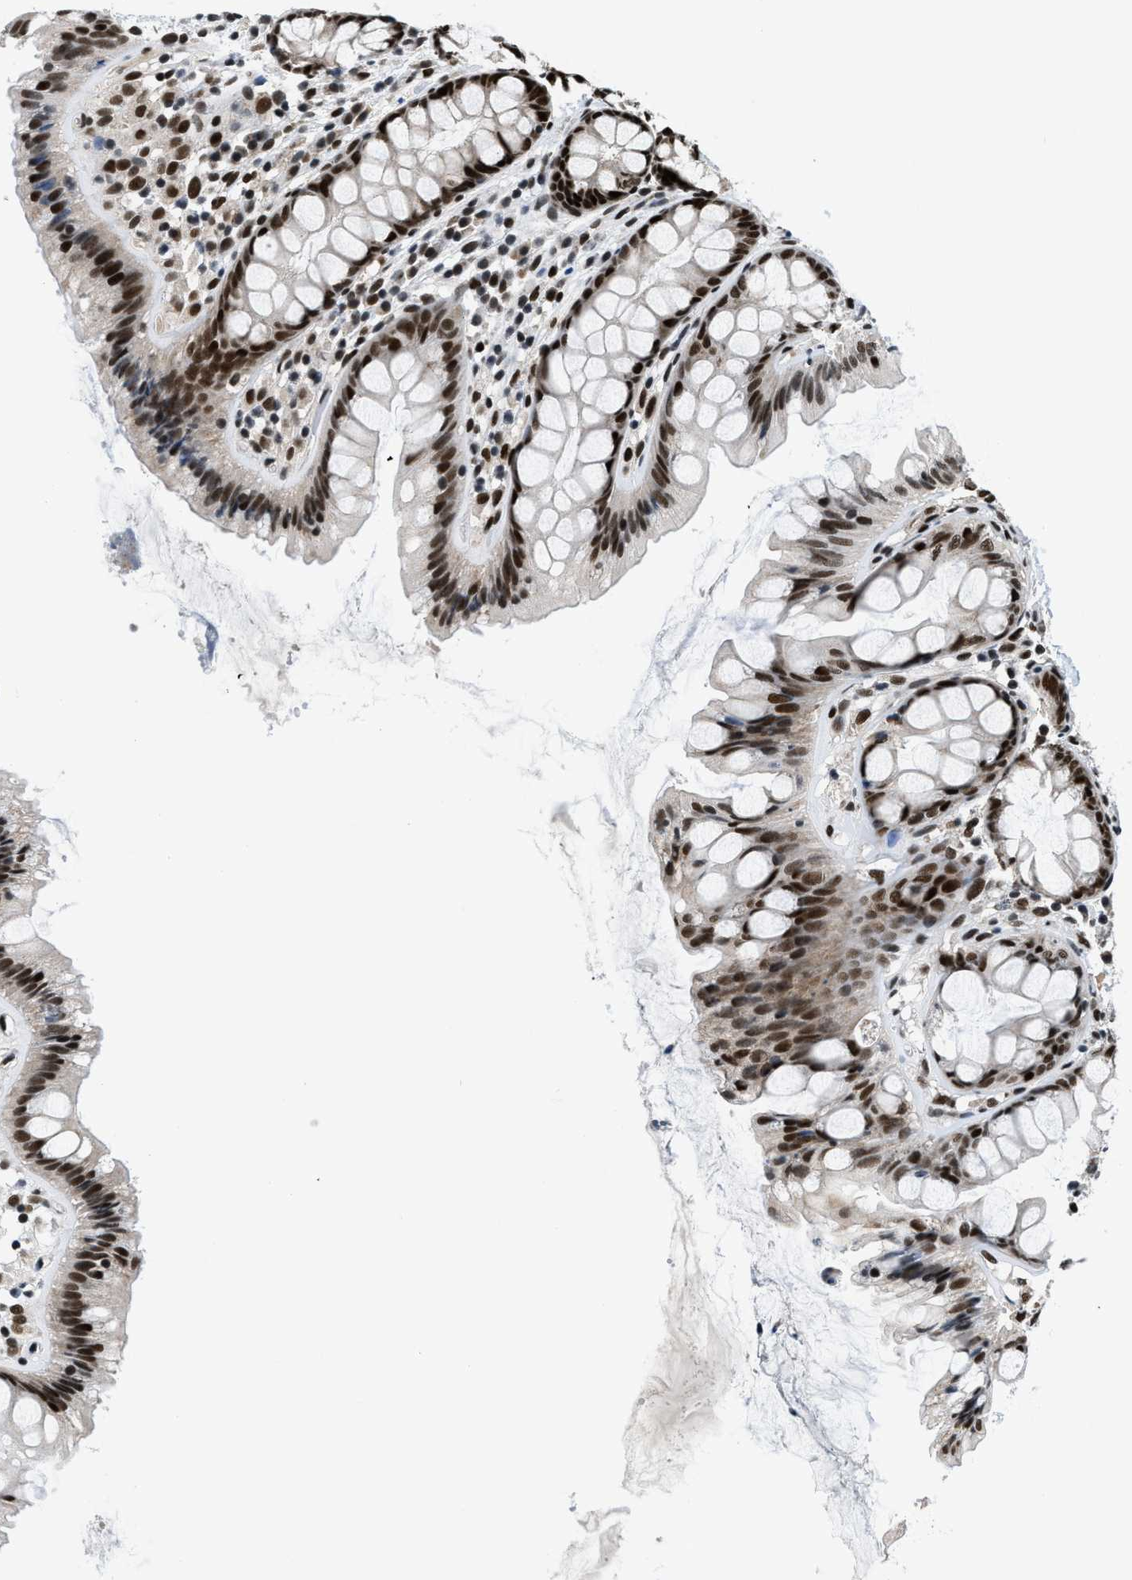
{"staining": {"intensity": "strong", "quantity": ">75%", "location": "nuclear"}, "tissue": "colon", "cell_type": "Endothelial cells", "image_type": "normal", "snomed": [{"axis": "morphology", "description": "Normal tissue, NOS"}, {"axis": "topography", "description": "Colon"}], "caption": "Immunohistochemistry micrograph of normal colon: human colon stained using immunohistochemistry demonstrates high levels of strong protein expression localized specifically in the nuclear of endothelial cells, appearing as a nuclear brown color.", "gene": "KDM3B", "patient": {"sex": "female", "age": 56}}